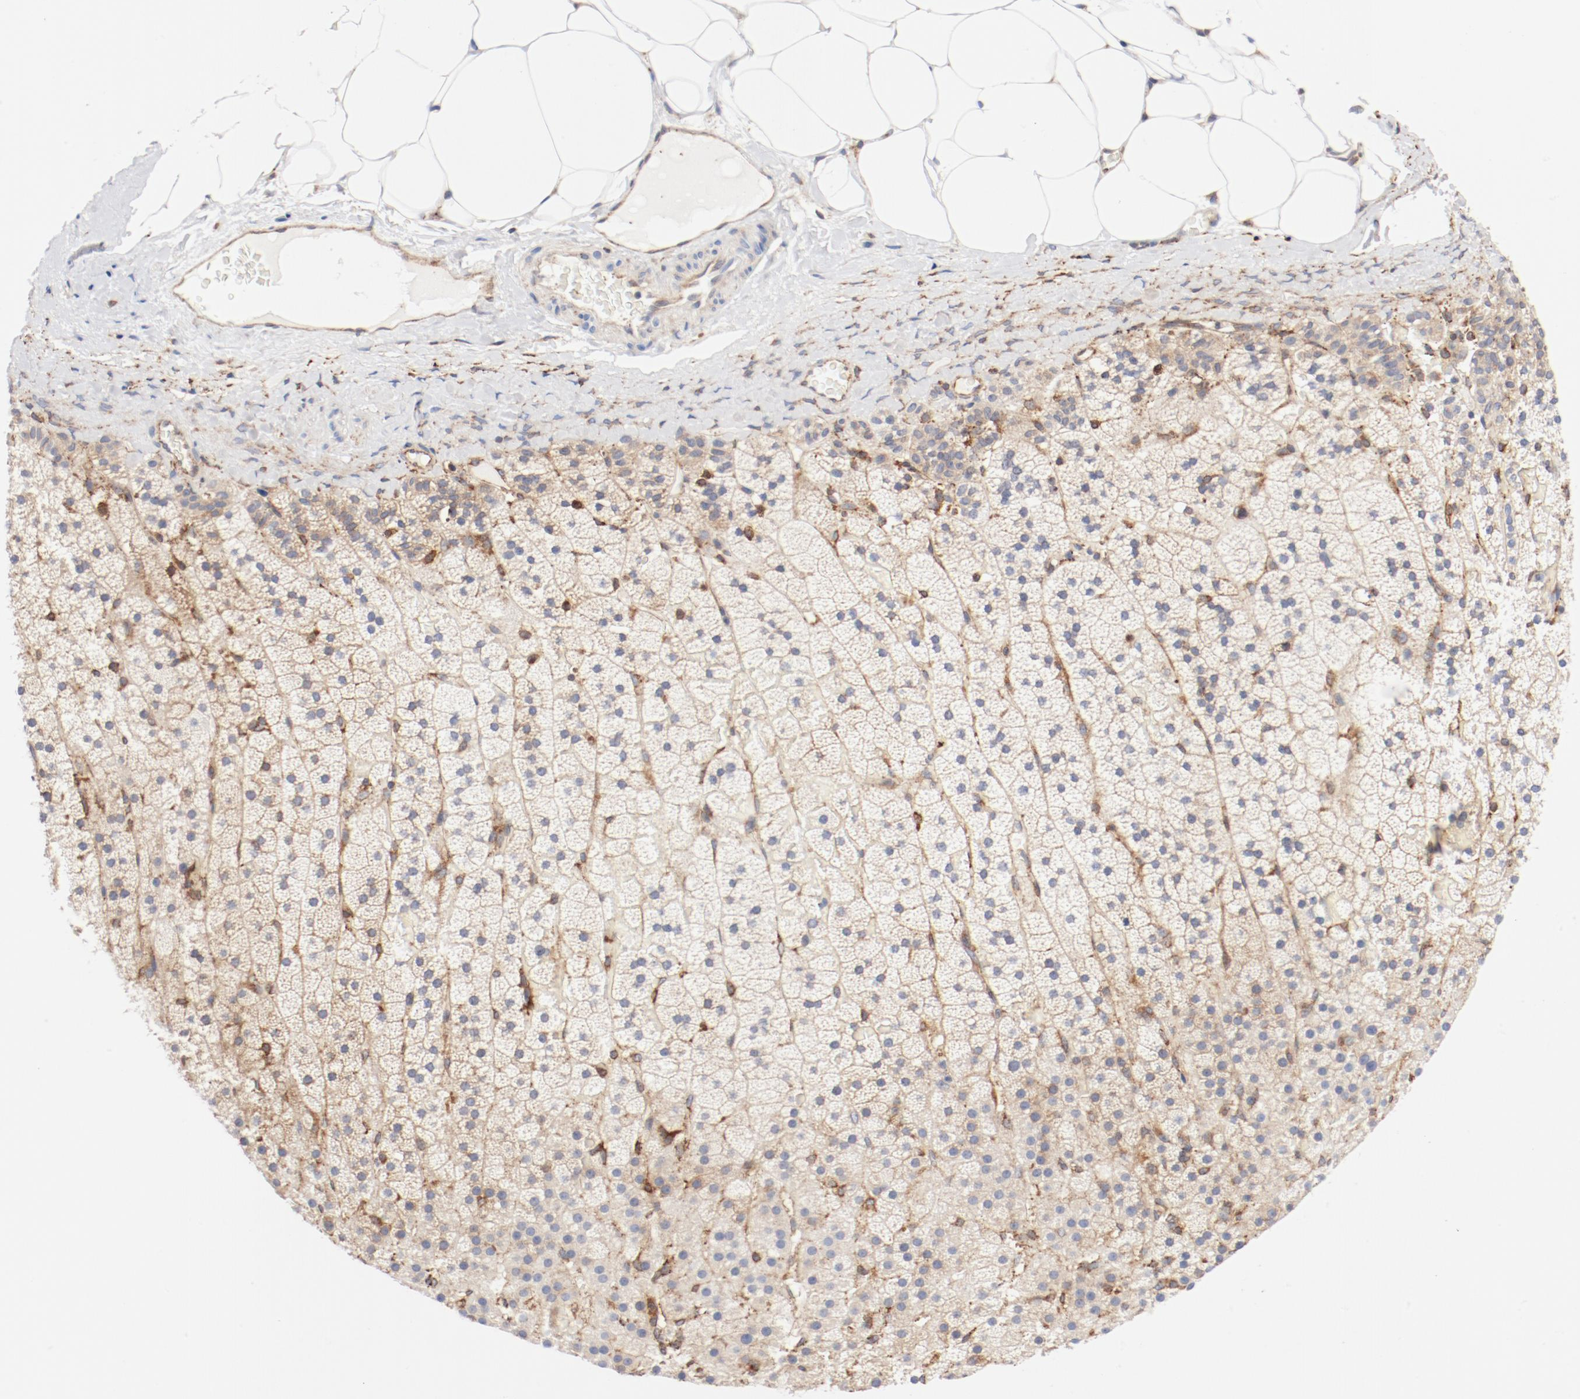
{"staining": {"intensity": "moderate", "quantity": ">75%", "location": "cytoplasmic/membranous"}, "tissue": "adrenal gland", "cell_type": "Glandular cells", "image_type": "normal", "snomed": [{"axis": "morphology", "description": "Normal tissue, NOS"}, {"axis": "topography", "description": "Adrenal gland"}], "caption": "Protein expression analysis of normal human adrenal gland reveals moderate cytoplasmic/membranous positivity in about >75% of glandular cells. Nuclei are stained in blue.", "gene": "PDPK1", "patient": {"sex": "male", "age": 35}}